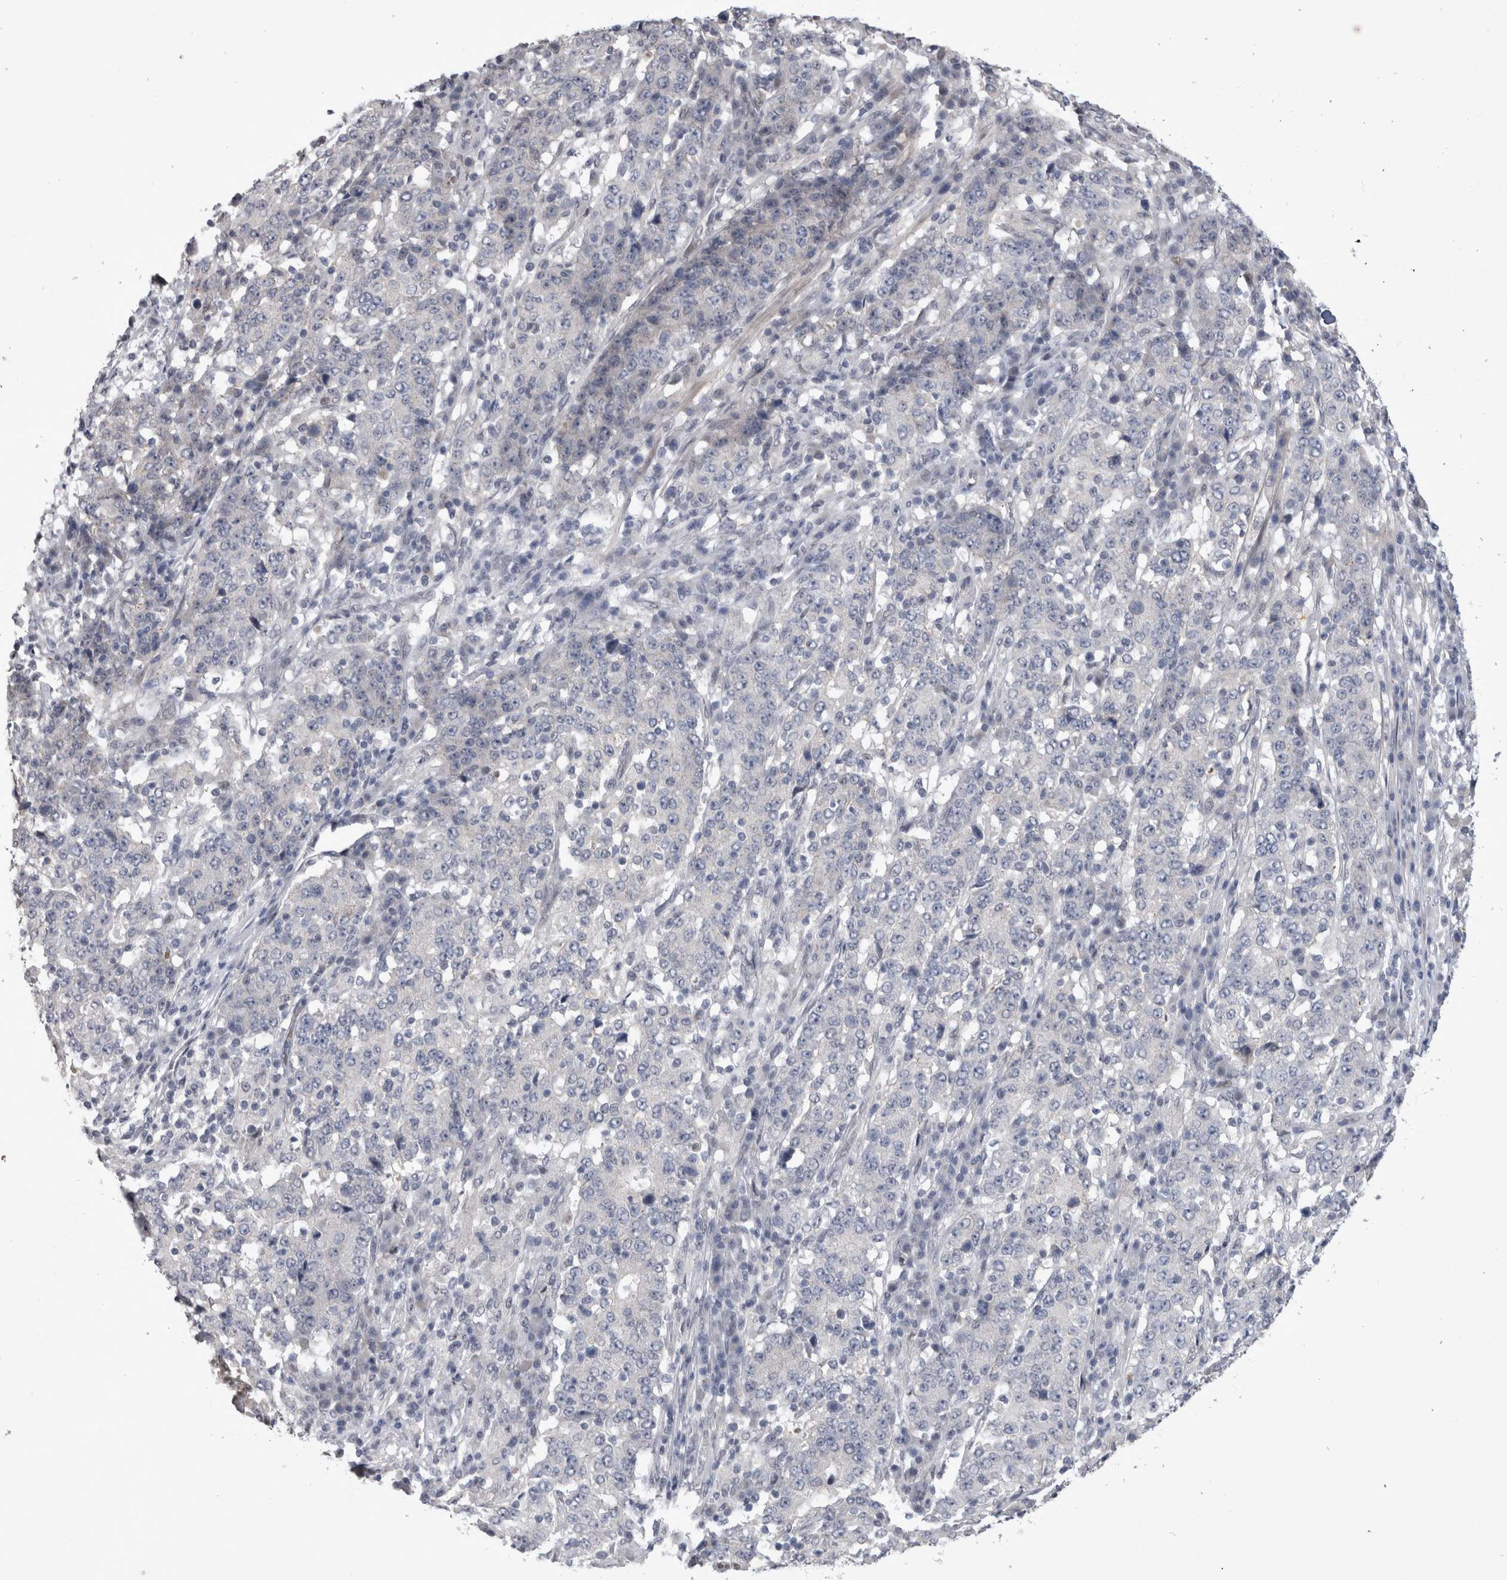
{"staining": {"intensity": "negative", "quantity": "none", "location": "none"}, "tissue": "stomach cancer", "cell_type": "Tumor cells", "image_type": "cancer", "snomed": [{"axis": "morphology", "description": "Adenocarcinoma, NOS"}, {"axis": "topography", "description": "Stomach"}], "caption": "Tumor cells show no significant protein positivity in adenocarcinoma (stomach).", "gene": "IFI44", "patient": {"sex": "male", "age": 59}}